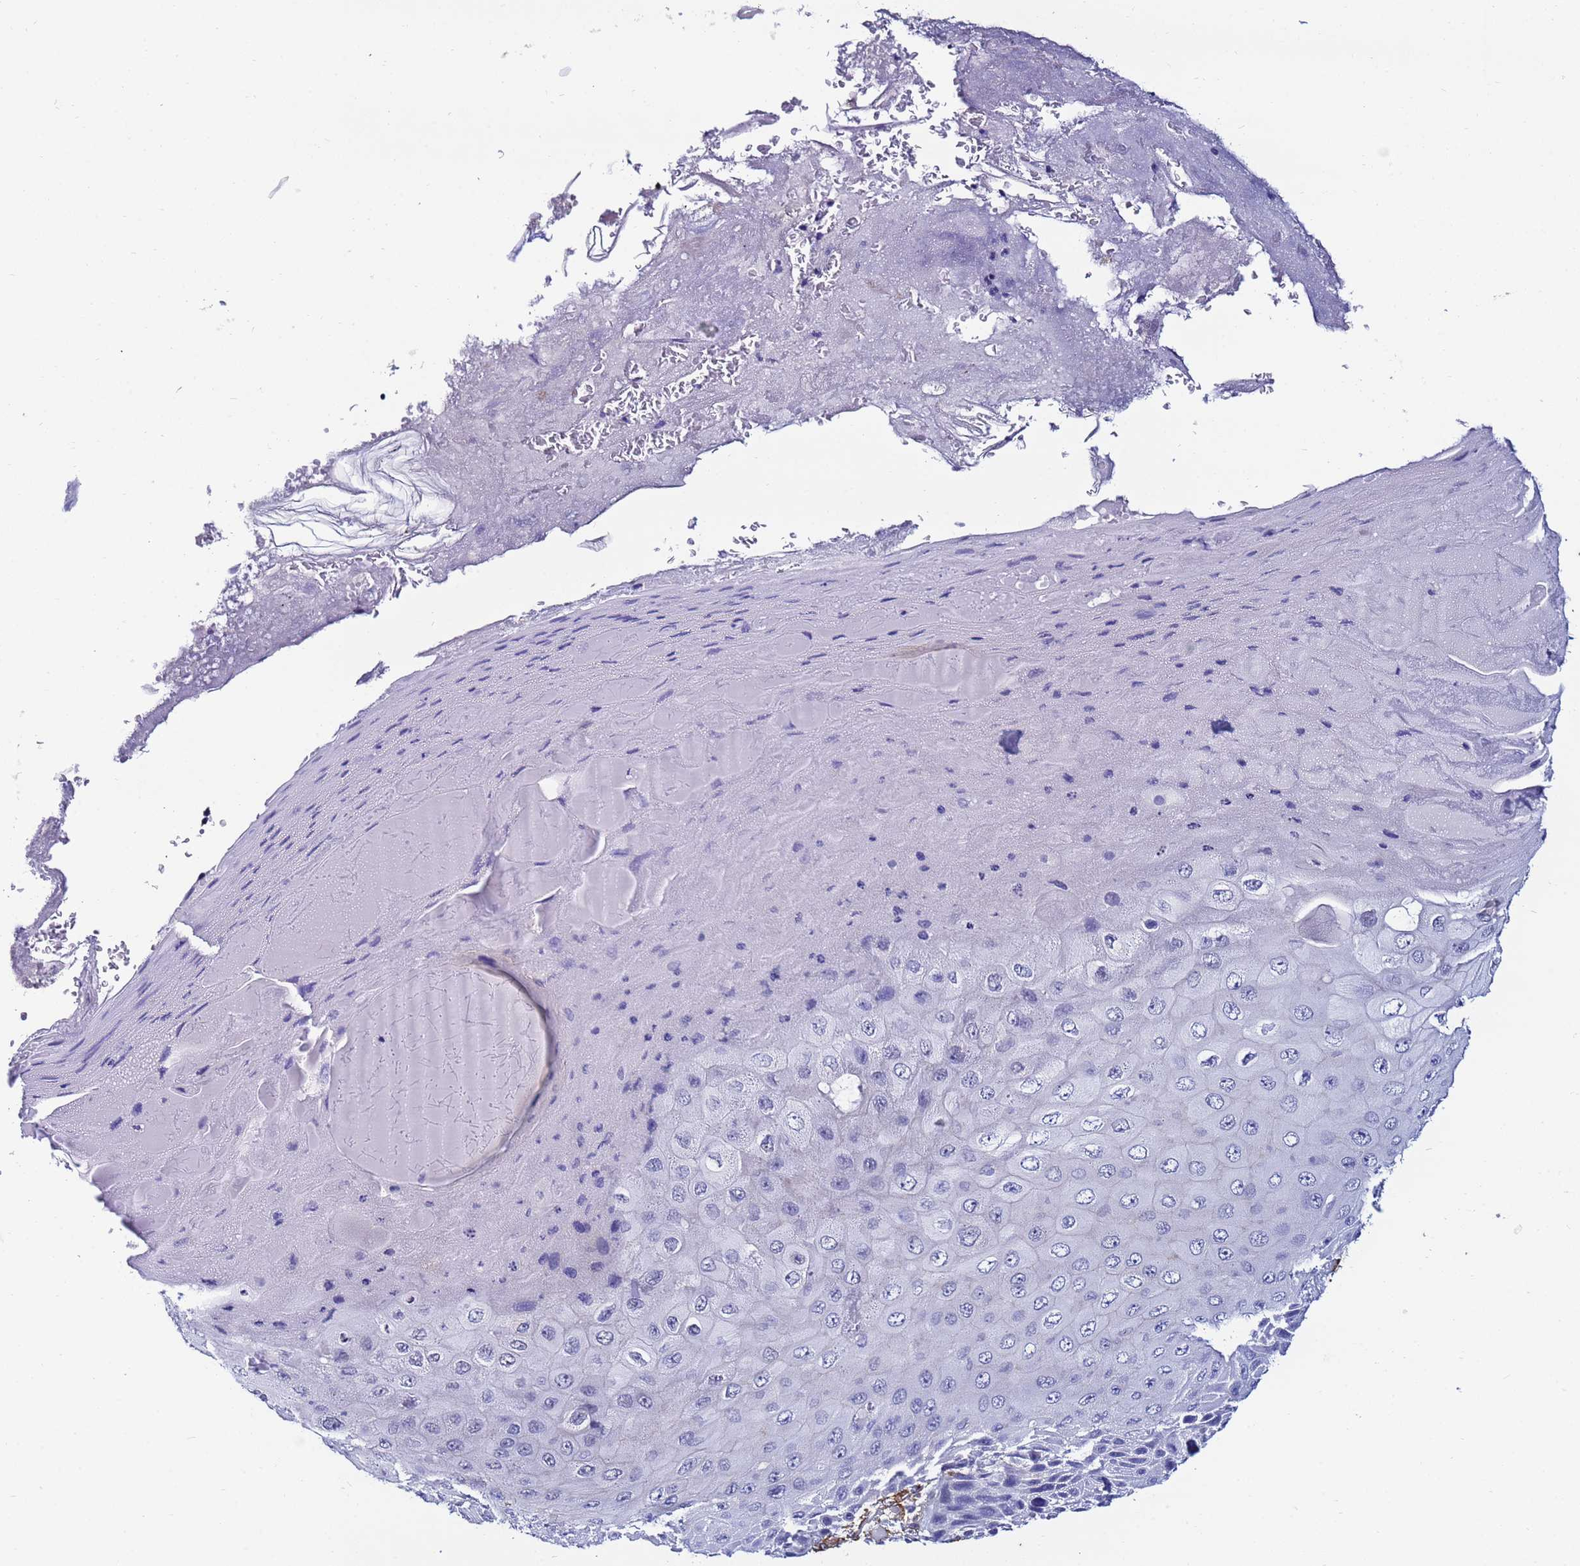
{"staining": {"intensity": "negative", "quantity": "none", "location": "none"}, "tissue": "skin cancer", "cell_type": "Tumor cells", "image_type": "cancer", "snomed": [{"axis": "morphology", "description": "Squamous cell carcinoma, NOS"}, {"axis": "topography", "description": "Skin"}], "caption": "This photomicrograph is of squamous cell carcinoma (skin) stained with immunohistochemistry (IHC) to label a protein in brown with the nuclei are counter-stained blue. There is no expression in tumor cells.", "gene": "DEFB104A", "patient": {"sex": "female", "age": 88}}